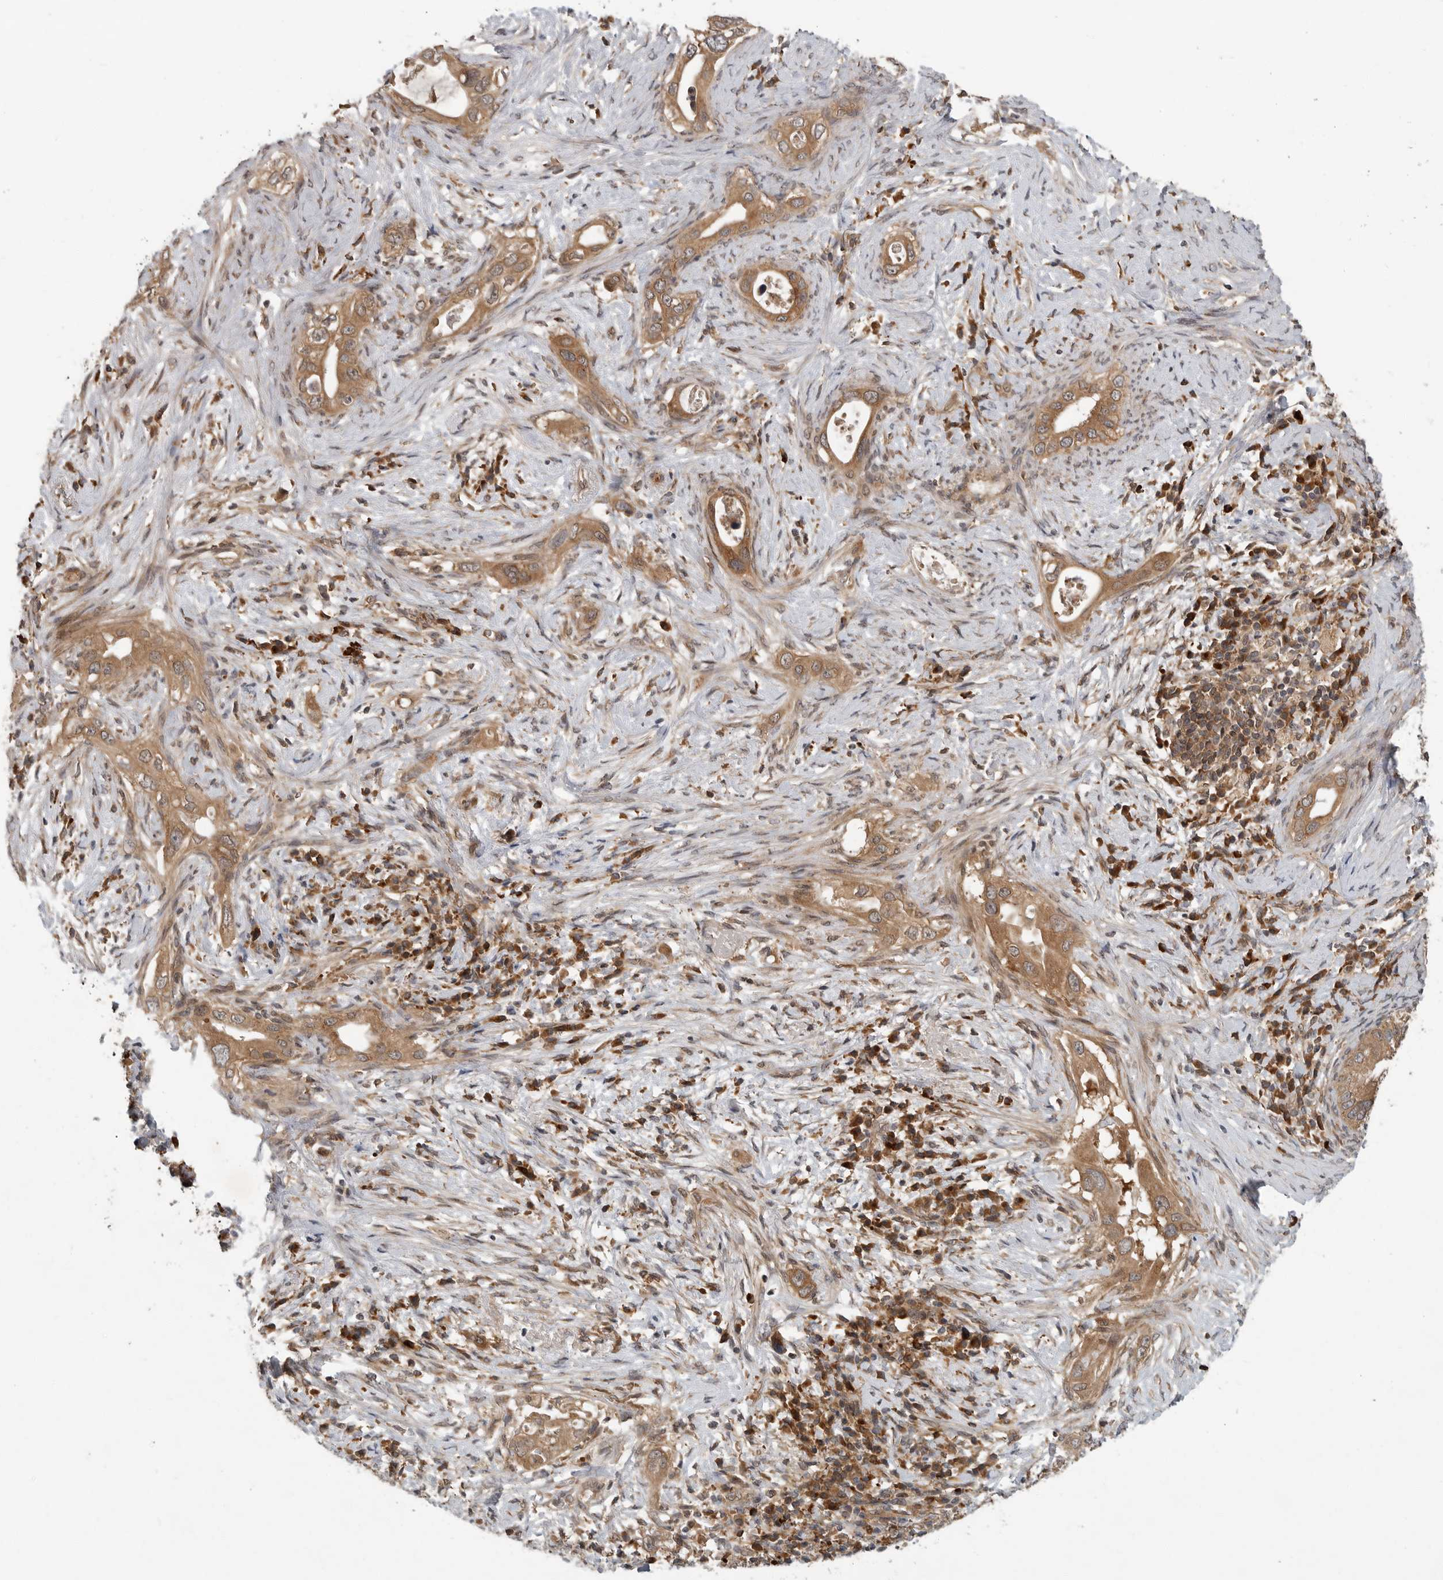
{"staining": {"intensity": "moderate", "quantity": ">75%", "location": "cytoplasmic/membranous"}, "tissue": "pancreatic cancer", "cell_type": "Tumor cells", "image_type": "cancer", "snomed": [{"axis": "morphology", "description": "Inflammation, NOS"}, {"axis": "morphology", "description": "Adenocarcinoma, NOS"}, {"axis": "topography", "description": "Pancreas"}], "caption": "A micrograph of human pancreatic cancer (adenocarcinoma) stained for a protein shows moderate cytoplasmic/membranous brown staining in tumor cells. The staining is performed using DAB (3,3'-diaminobenzidine) brown chromogen to label protein expression. The nuclei are counter-stained blue using hematoxylin.", "gene": "OSBPL9", "patient": {"sex": "female", "age": 56}}